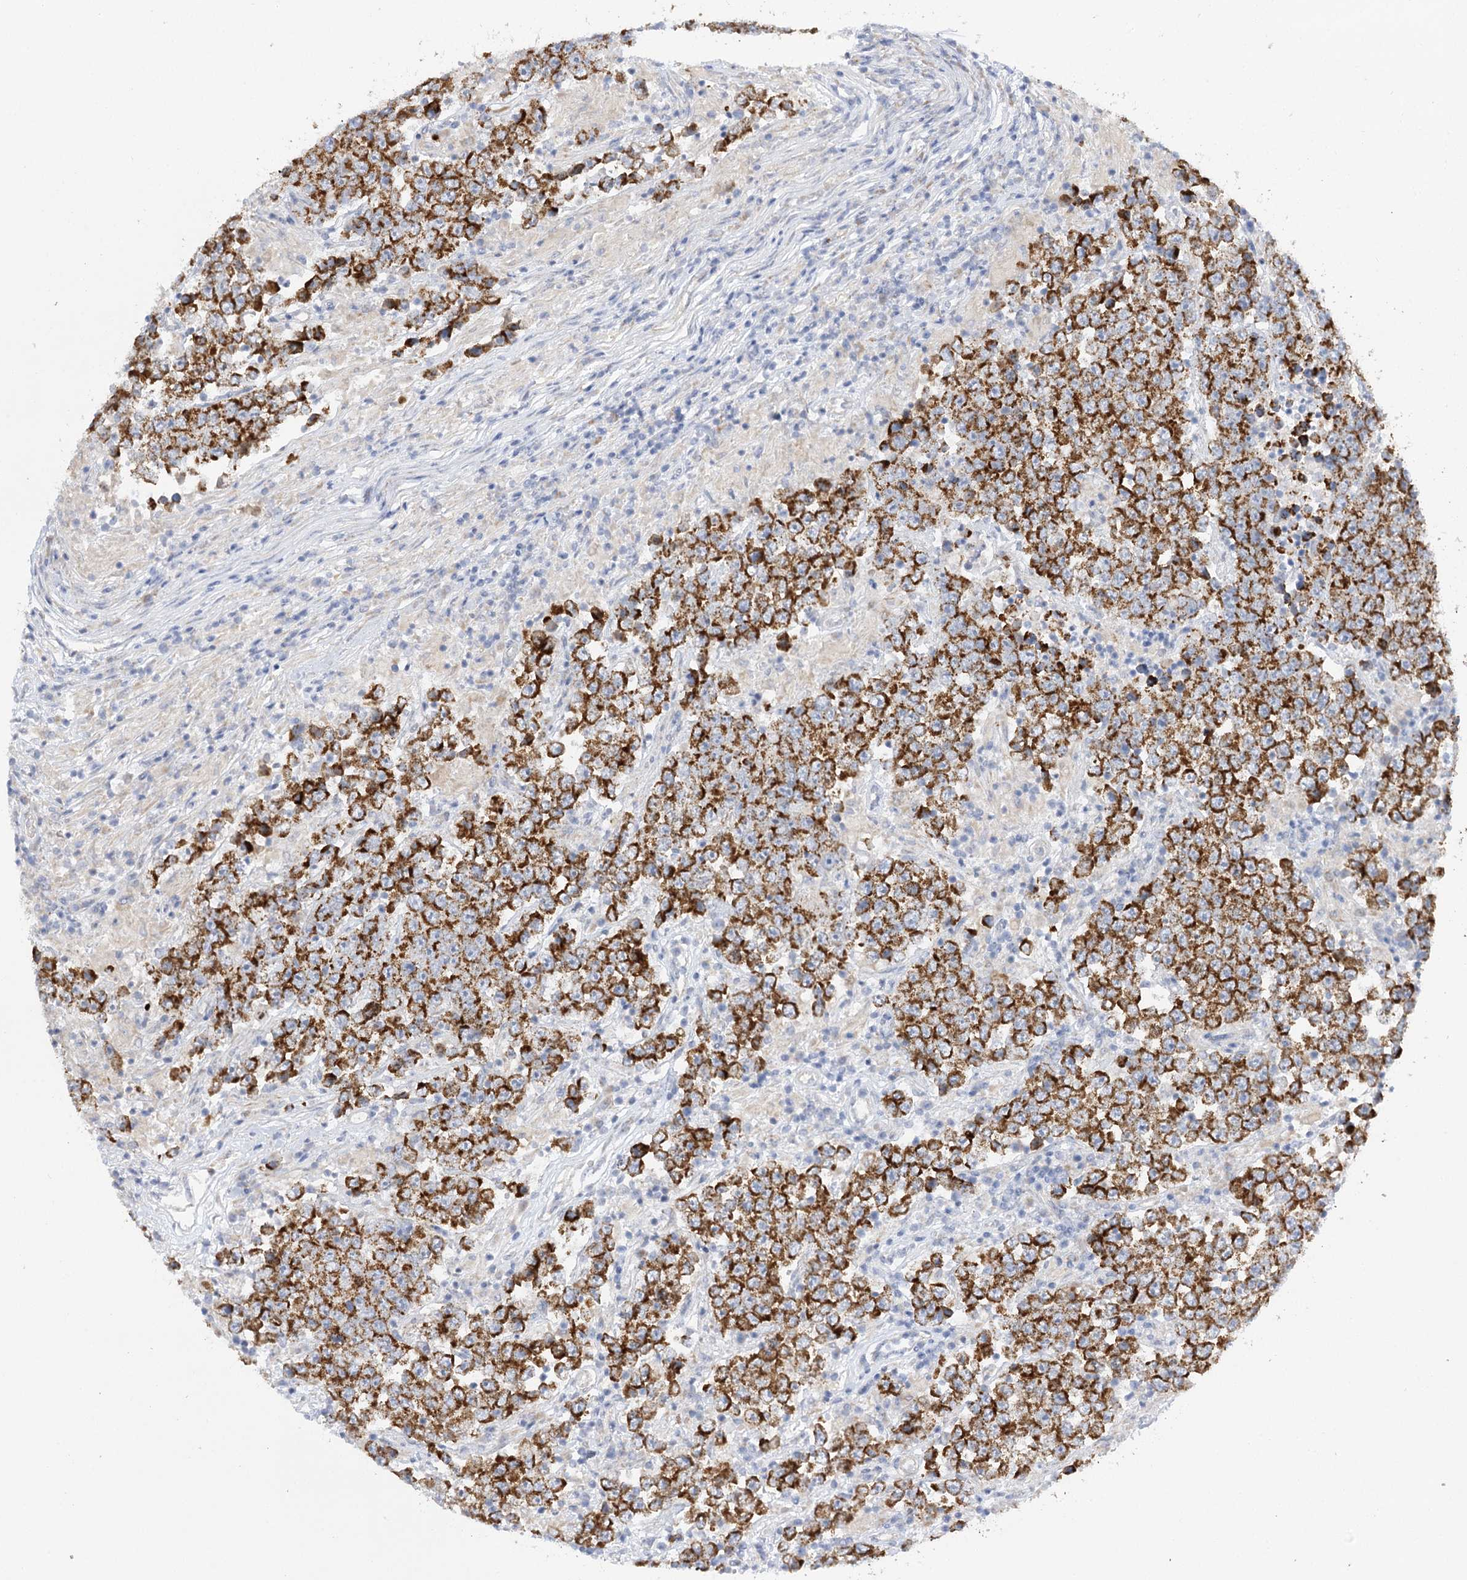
{"staining": {"intensity": "strong", "quantity": ">75%", "location": "cytoplasmic/membranous"}, "tissue": "testis cancer", "cell_type": "Tumor cells", "image_type": "cancer", "snomed": [{"axis": "morphology", "description": "Normal tissue, NOS"}, {"axis": "morphology", "description": "Urothelial carcinoma, High grade"}, {"axis": "morphology", "description": "Seminoma, NOS"}, {"axis": "morphology", "description": "Carcinoma, Embryonal, NOS"}, {"axis": "topography", "description": "Urinary bladder"}, {"axis": "topography", "description": "Testis"}], "caption": "Testis urothelial carcinoma (high-grade) stained with a protein marker shows strong staining in tumor cells.", "gene": "DHTKD1", "patient": {"sex": "male", "age": 41}}